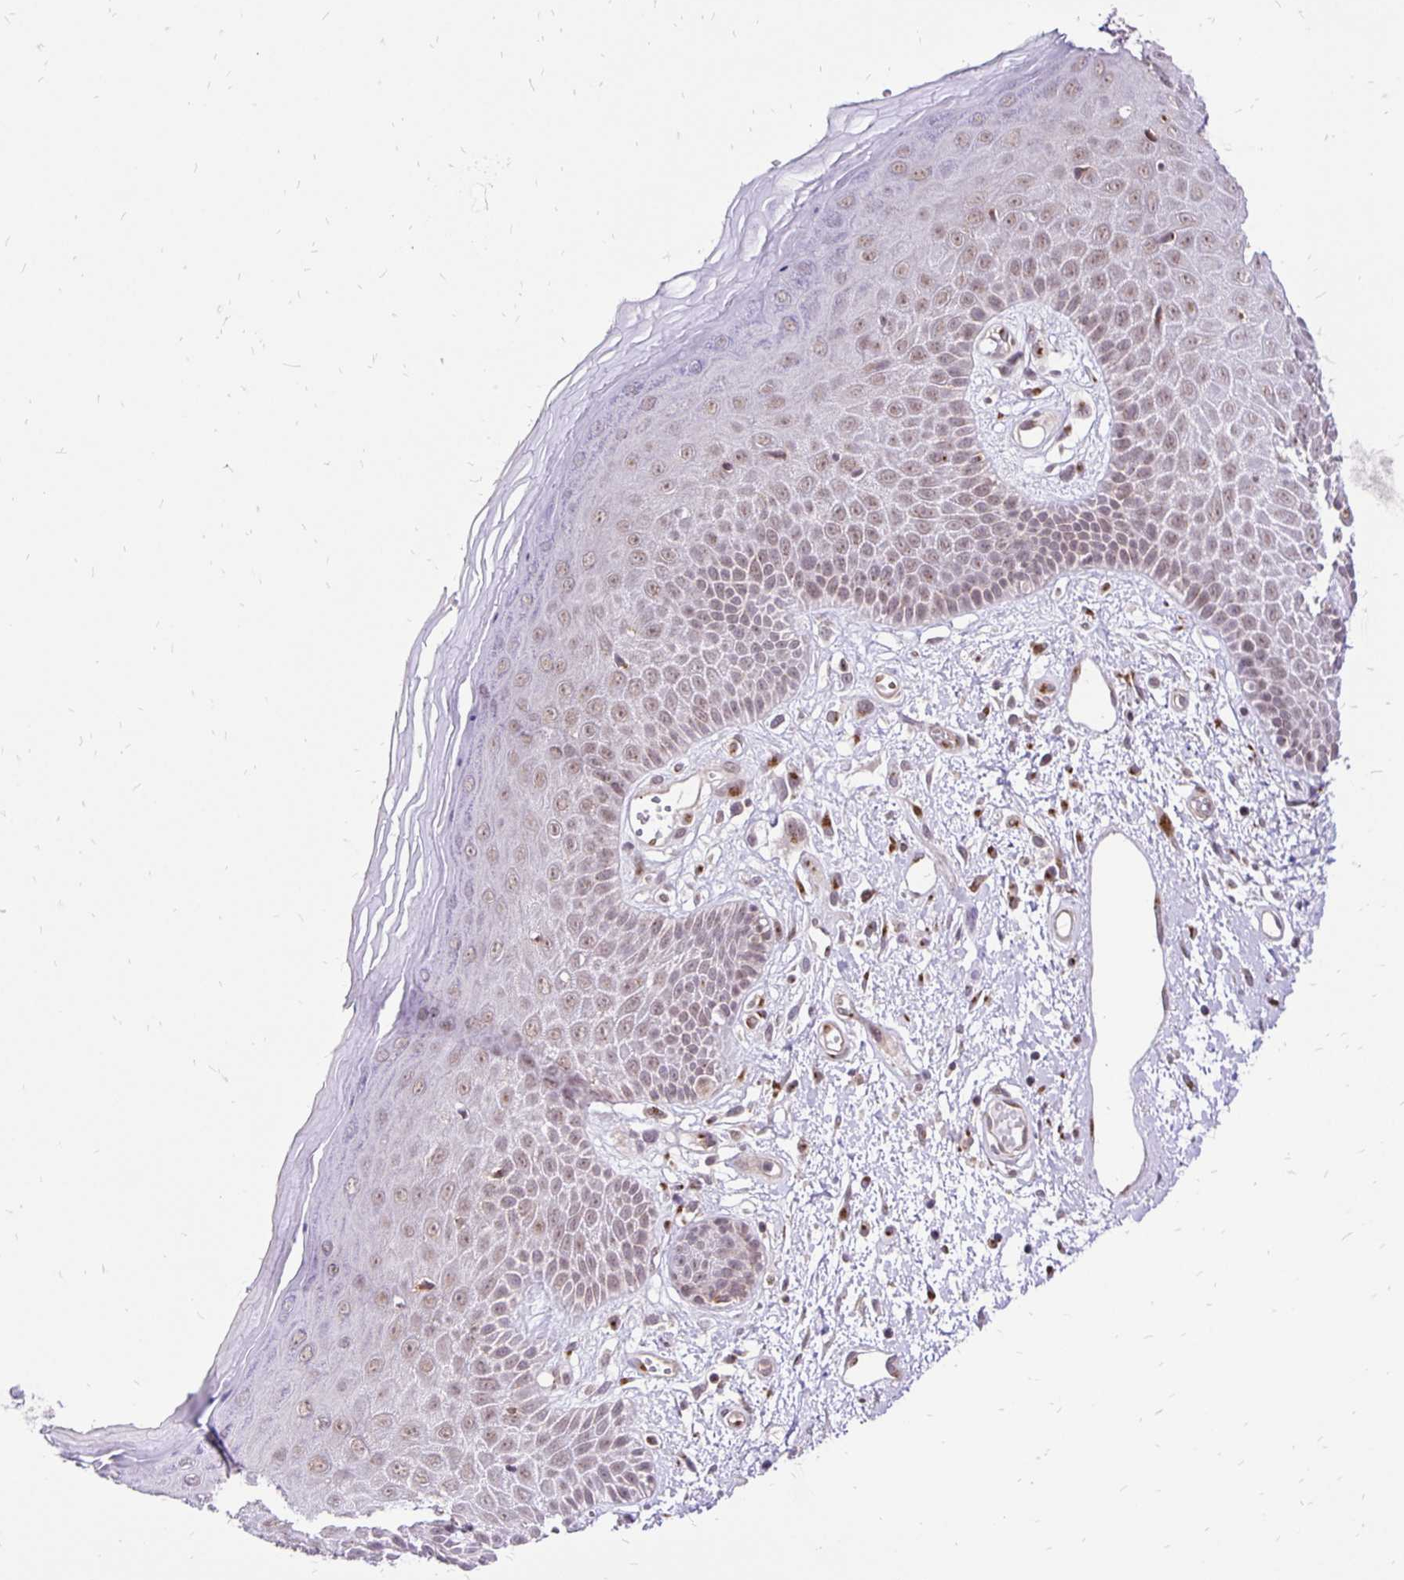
{"staining": {"intensity": "weak", "quantity": ">75%", "location": "nuclear"}, "tissue": "skin", "cell_type": "Epidermal cells", "image_type": "normal", "snomed": [{"axis": "morphology", "description": "Normal tissue, NOS"}, {"axis": "topography", "description": "Anal"}, {"axis": "topography", "description": "Peripheral nerve tissue"}], "caption": "A brown stain shows weak nuclear positivity of a protein in epidermal cells of normal human skin.", "gene": "GOLGA5", "patient": {"sex": "male", "age": 78}}